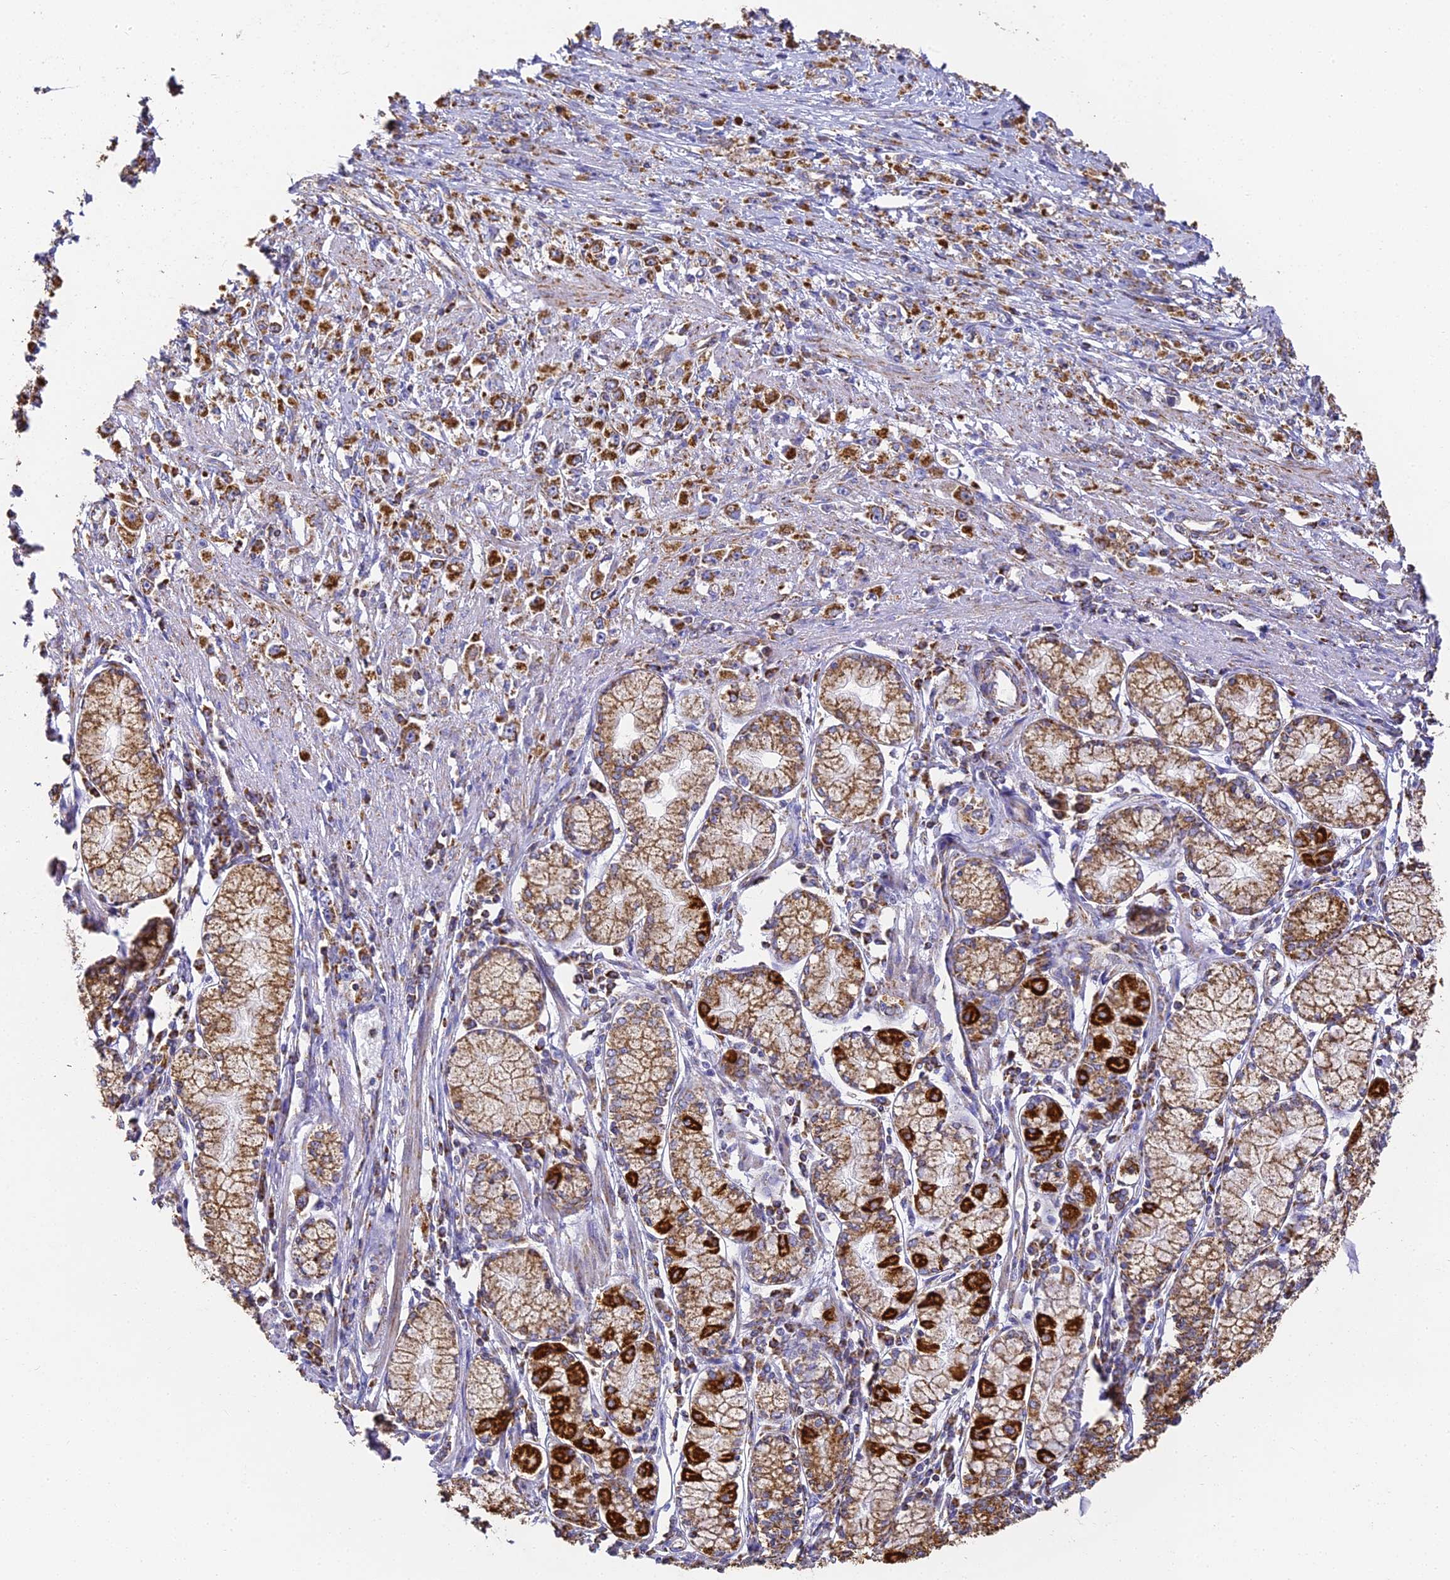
{"staining": {"intensity": "strong", "quantity": ">75%", "location": "cytoplasmic/membranous"}, "tissue": "stomach cancer", "cell_type": "Tumor cells", "image_type": "cancer", "snomed": [{"axis": "morphology", "description": "Adenocarcinoma, NOS"}, {"axis": "topography", "description": "Stomach"}], "caption": "The micrograph exhibits staining of stomach adenocarcinoma, revealing strong cytoplasmic/membranous protein staining (brown color) within tumor cells. The staining was performed using DAB (3,3'-diaminobenzidine) to visualize the protein expression in brown, while the nuclei were stained in blue with hematoxylin (Magnification: 20x).", "gene": "COX6C", "patient": {"sex": "female", "age": 59}}